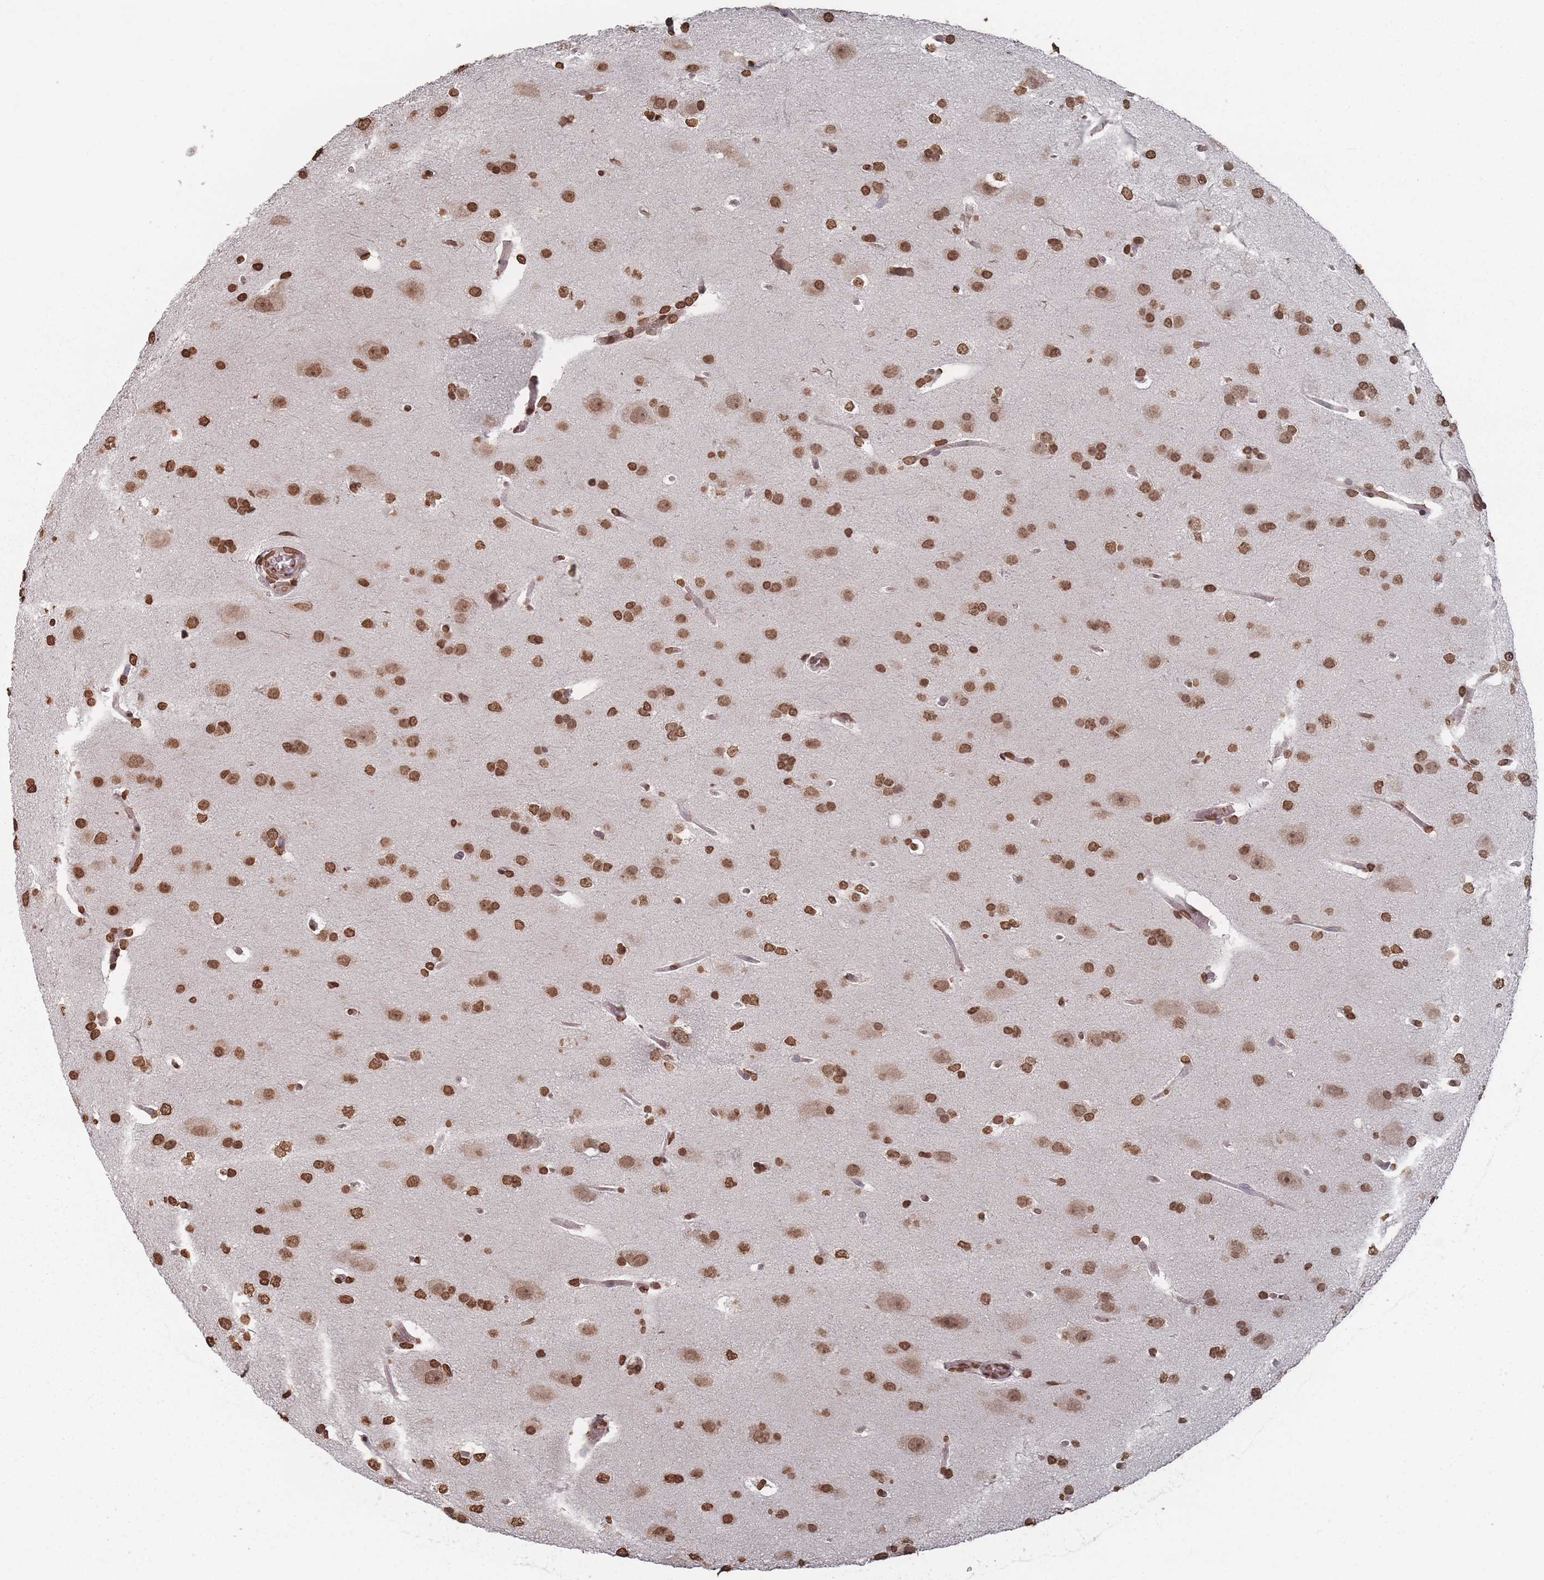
{"staining": {"intensity": "strong", "quantity": ">75%", "location": "nuclear"}, "tissue": "glioma", "cell_type": "Tumor cells", "image_type": "cancer", "snomed": [{"axis": "morphology", "description": "Glioma, malignant, Low grade"}, {"axis": "topography", "description": "Brain"}], "caption": "Malignant glioma (low-grade) stained for a protein displays strong nuclear positivity in tumor cells.", "gene": "PLEKHG5", "patient": {"sex": "female", "age": 32}}